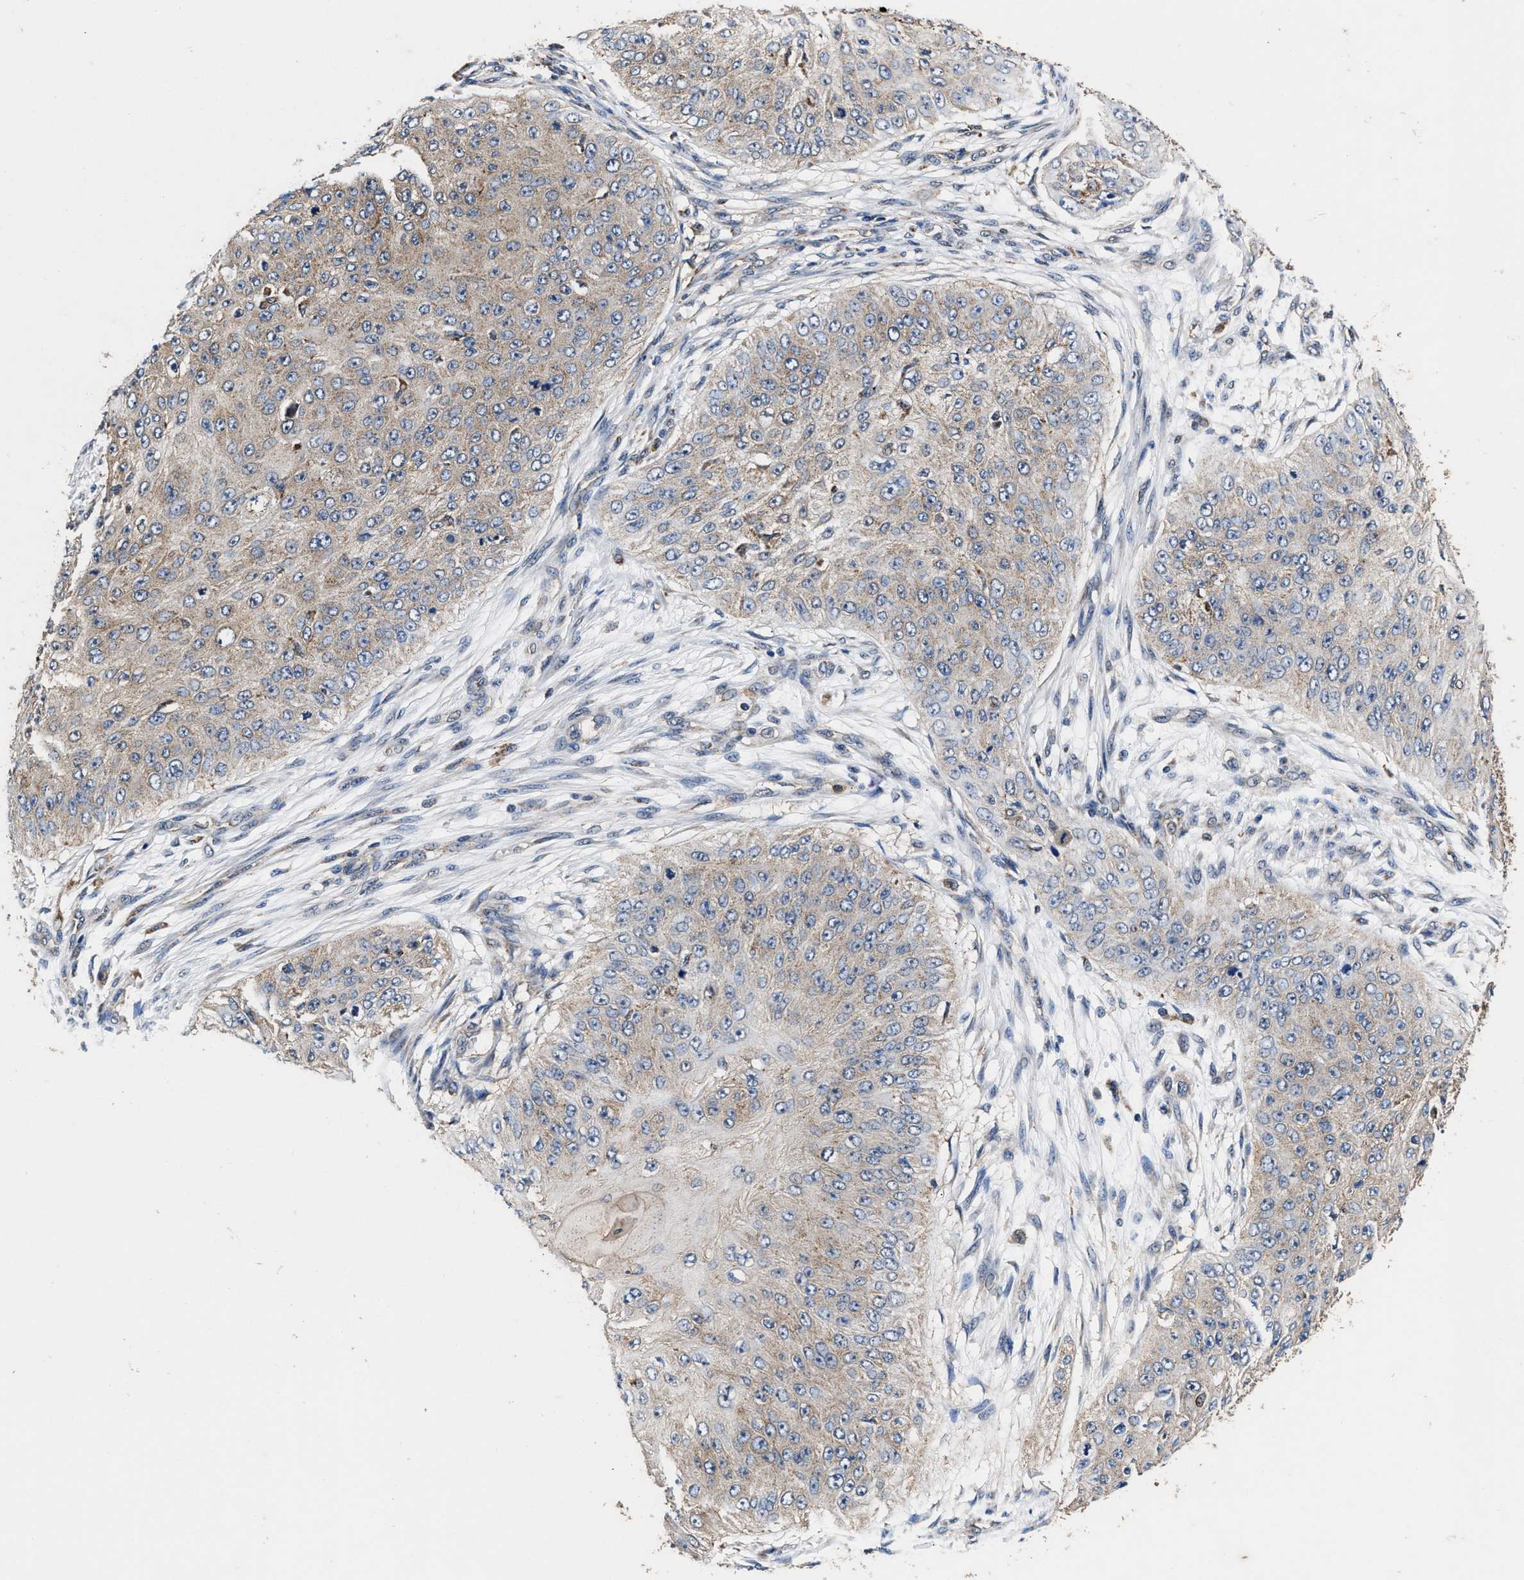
{"staining": {"intensity": "weak", "quantity": "<25%", "location": "cytoplasmic/membranous"}, "tissue": "skin cancer", "cell_type": "Tumor cells", "image_type": "cancer", "snomed": [{"axis": "morphology", "description": "Squamous cell carcinoma, NOS"}, {"axis": "topography", "description": "Skin"}], "caption": "An image of human skin cancer (squamous cell carcinoma) is negative for staining in tumor cells.", "gene": "ACLY", "patient": {"sex": "female", "age": 80}}